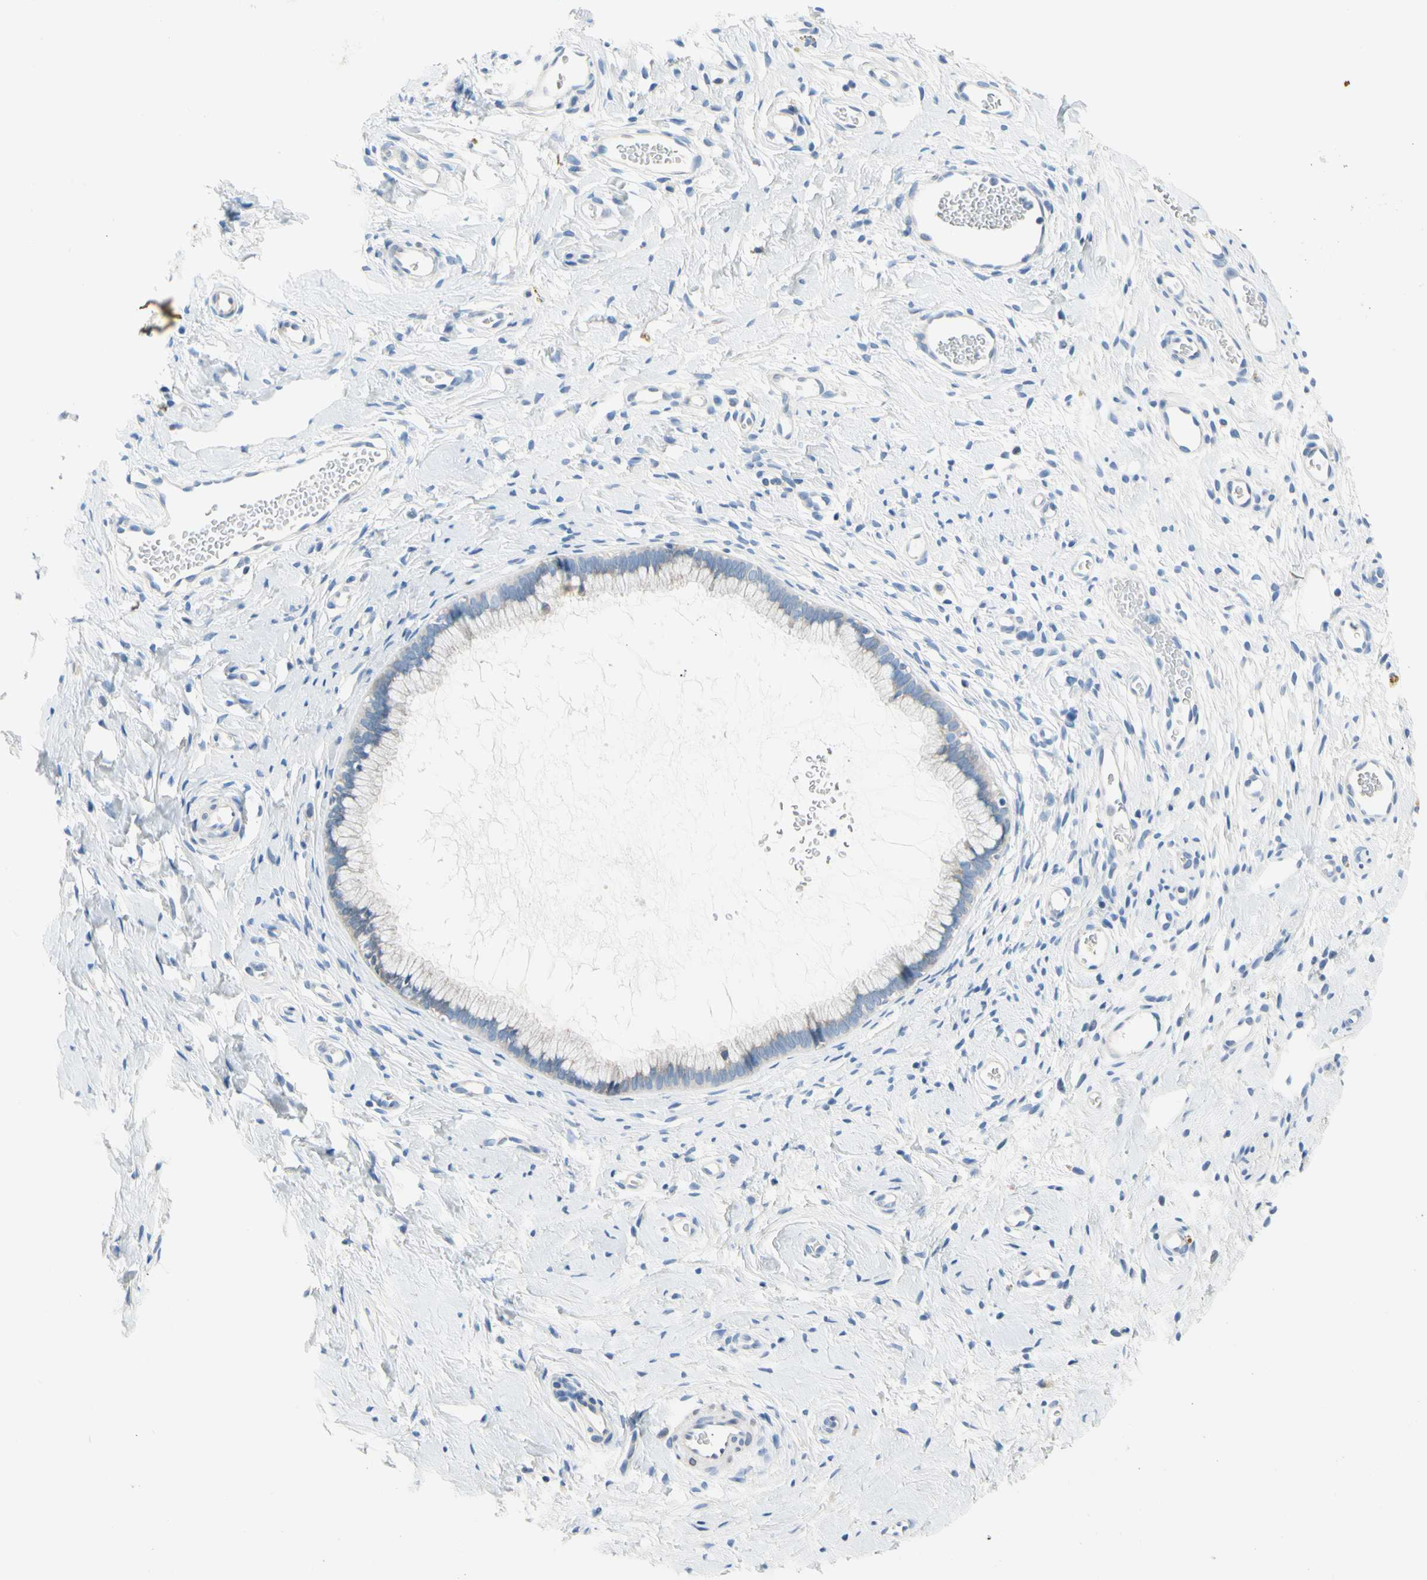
{"staining": {"intensity": "negative", "quantity": "none", "location": "none"}, "tissue": "cervix", "cell_type": "Glandular cells", "image_type": "normal", "snomed": [{"axis": "morphology", "description": "Normal tissue, NOS"}, {"axis": "topography", "description": "Cervix"}], "caption": "Human cervix stained for a protein using immunohistochemistry (IHC) displays no positivity in glandular cells.", "gene": "STXBP1", "patient": {"sex": "female", "age": 65}}